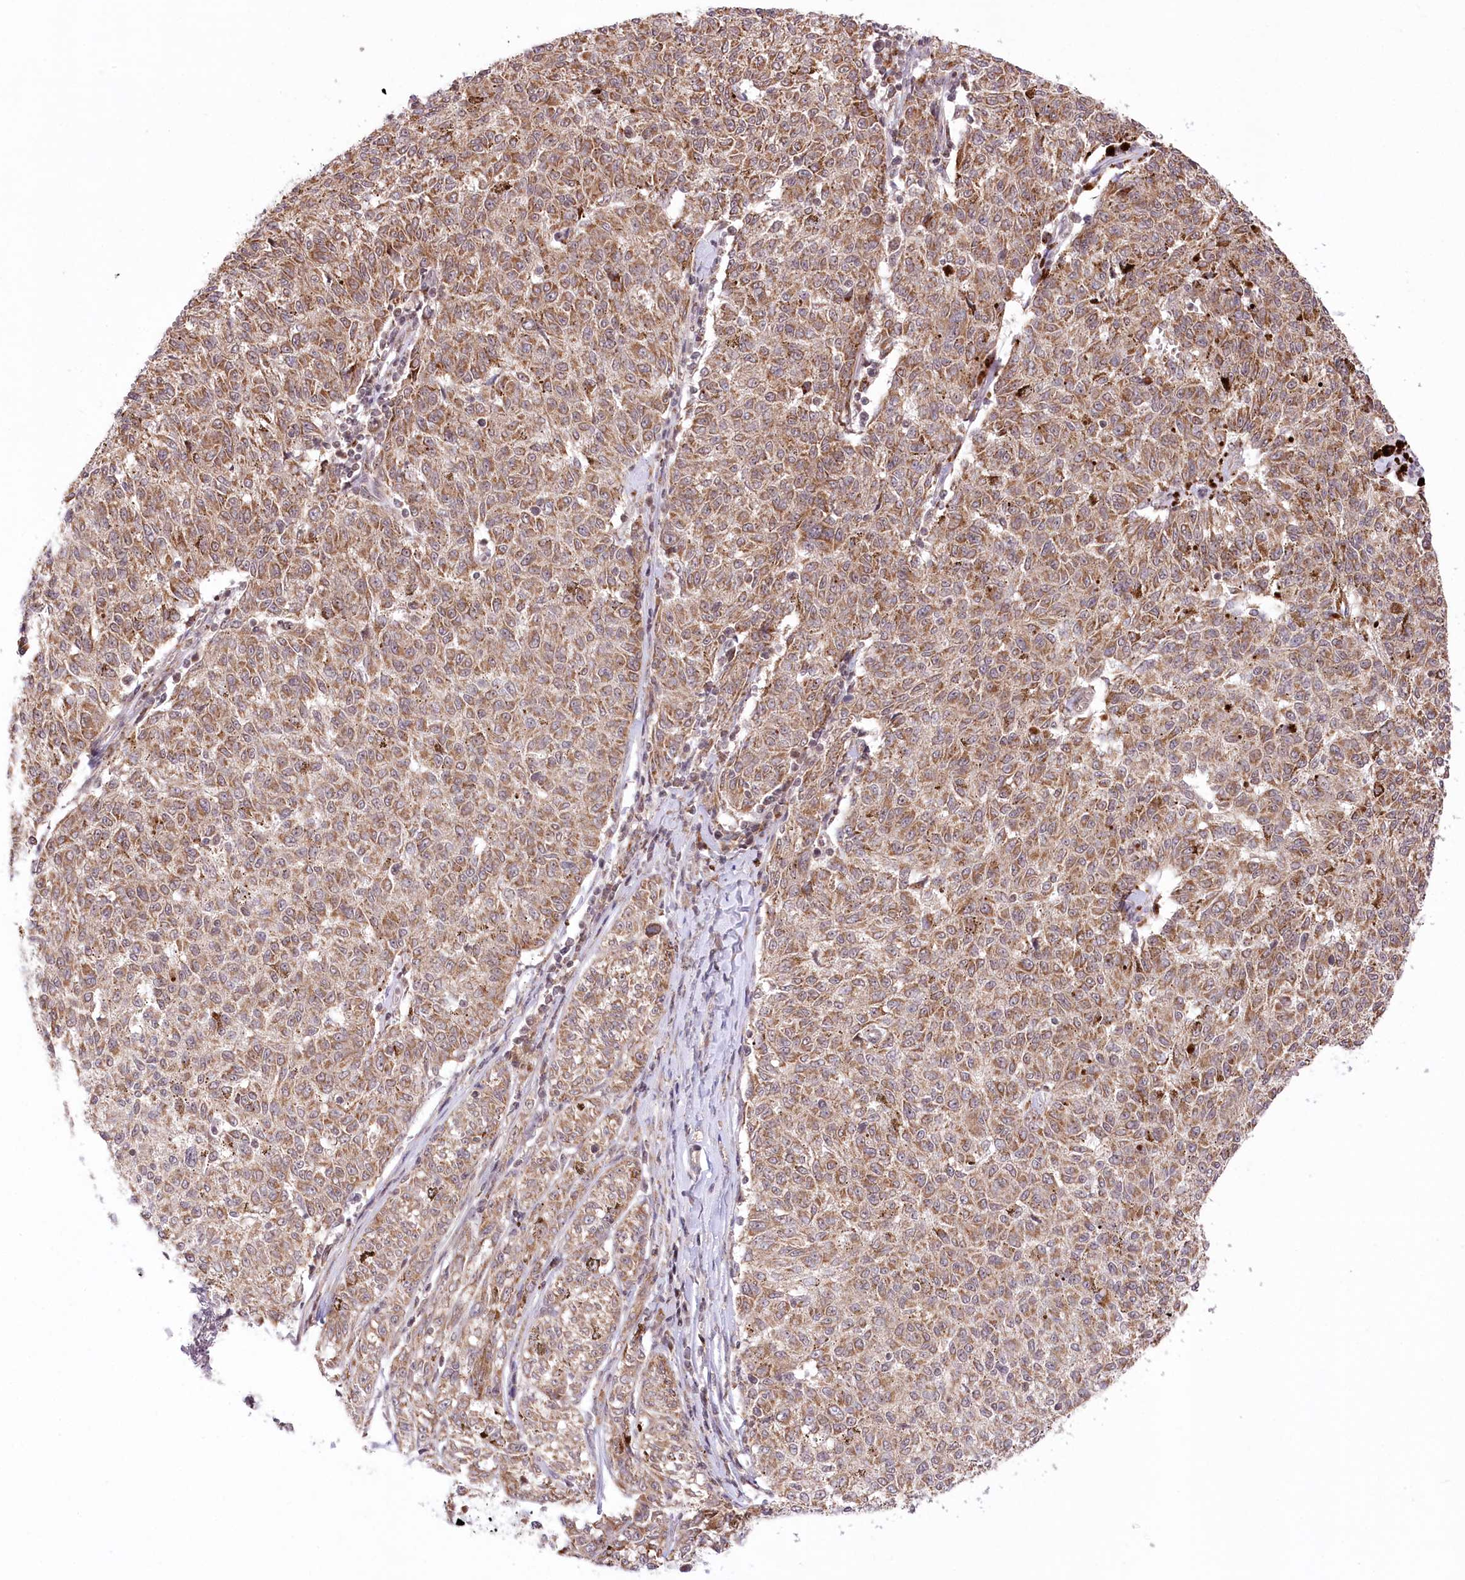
{"staining": {"intensity": "moderate", "quantity": ">75%", "location": "cytoplasmic/membranous"}, "tissue": "melanoma", "cell_type": "Tumor cells", "image_type": "cancer", "snomed": [{"axis": "morphology", "description": "Malignant melanoma, NOS"}, {"axis": "topography", "description": "Skin"}], "caption": "A medium amount of moderate cytoplasmic/membranous staining is seen in approximately >75% of tumor cells in melanoma tissue.", "gene": "ZMAT2", "patient": {"sex": "female", "age": 72}}